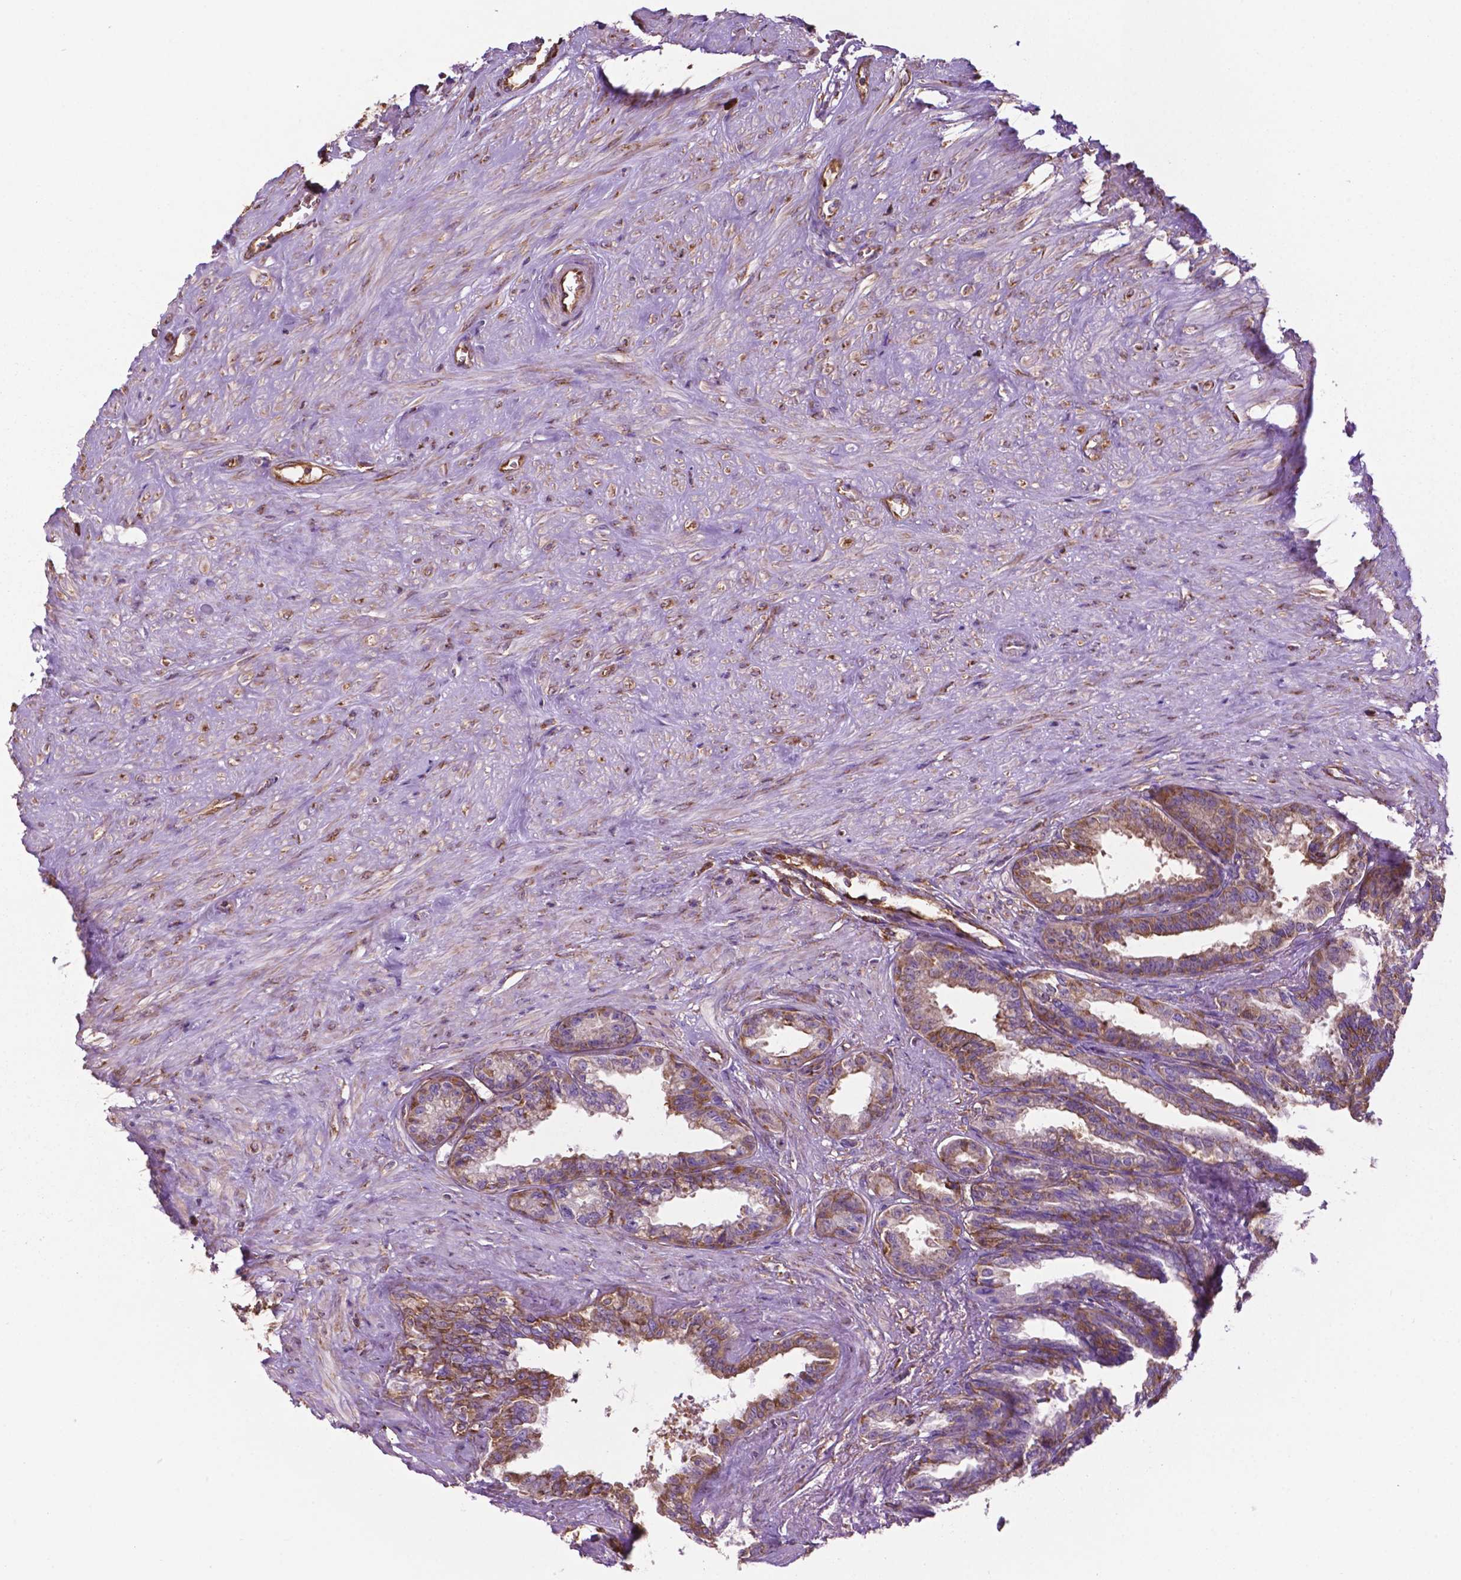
{"staining": {"intensity": "moderate", "quantity": ">75%", "location": "cytoplasmic/membranous"}, "tissue": "seminal vesicle", "cell_type": "Glandular cells", "image_type": "normal", "snomed": [{"axis": "morphology", "description": "Normal tissue, NOS"}, {"axis": "morphology", "description": "Urothelial carcinoma, NOS"}, {"axis": "topography", "description": "Urinary bladder"}, {"axis": "topography", "description": "Seminal veicle"}], "caption": "IHC histopathology image of unremarkable seminal vesicle: seminal vesicle stained using immunohistochemistry (IHC) exhibits medium levels of moderate protein expression localized specifically in the cytoplasmic/membranous of glandular cells, appearing as a cytoplasmic/membranous brown color.", "gene": "RPL29", "patient": {"sex": "male", "age": 76}}